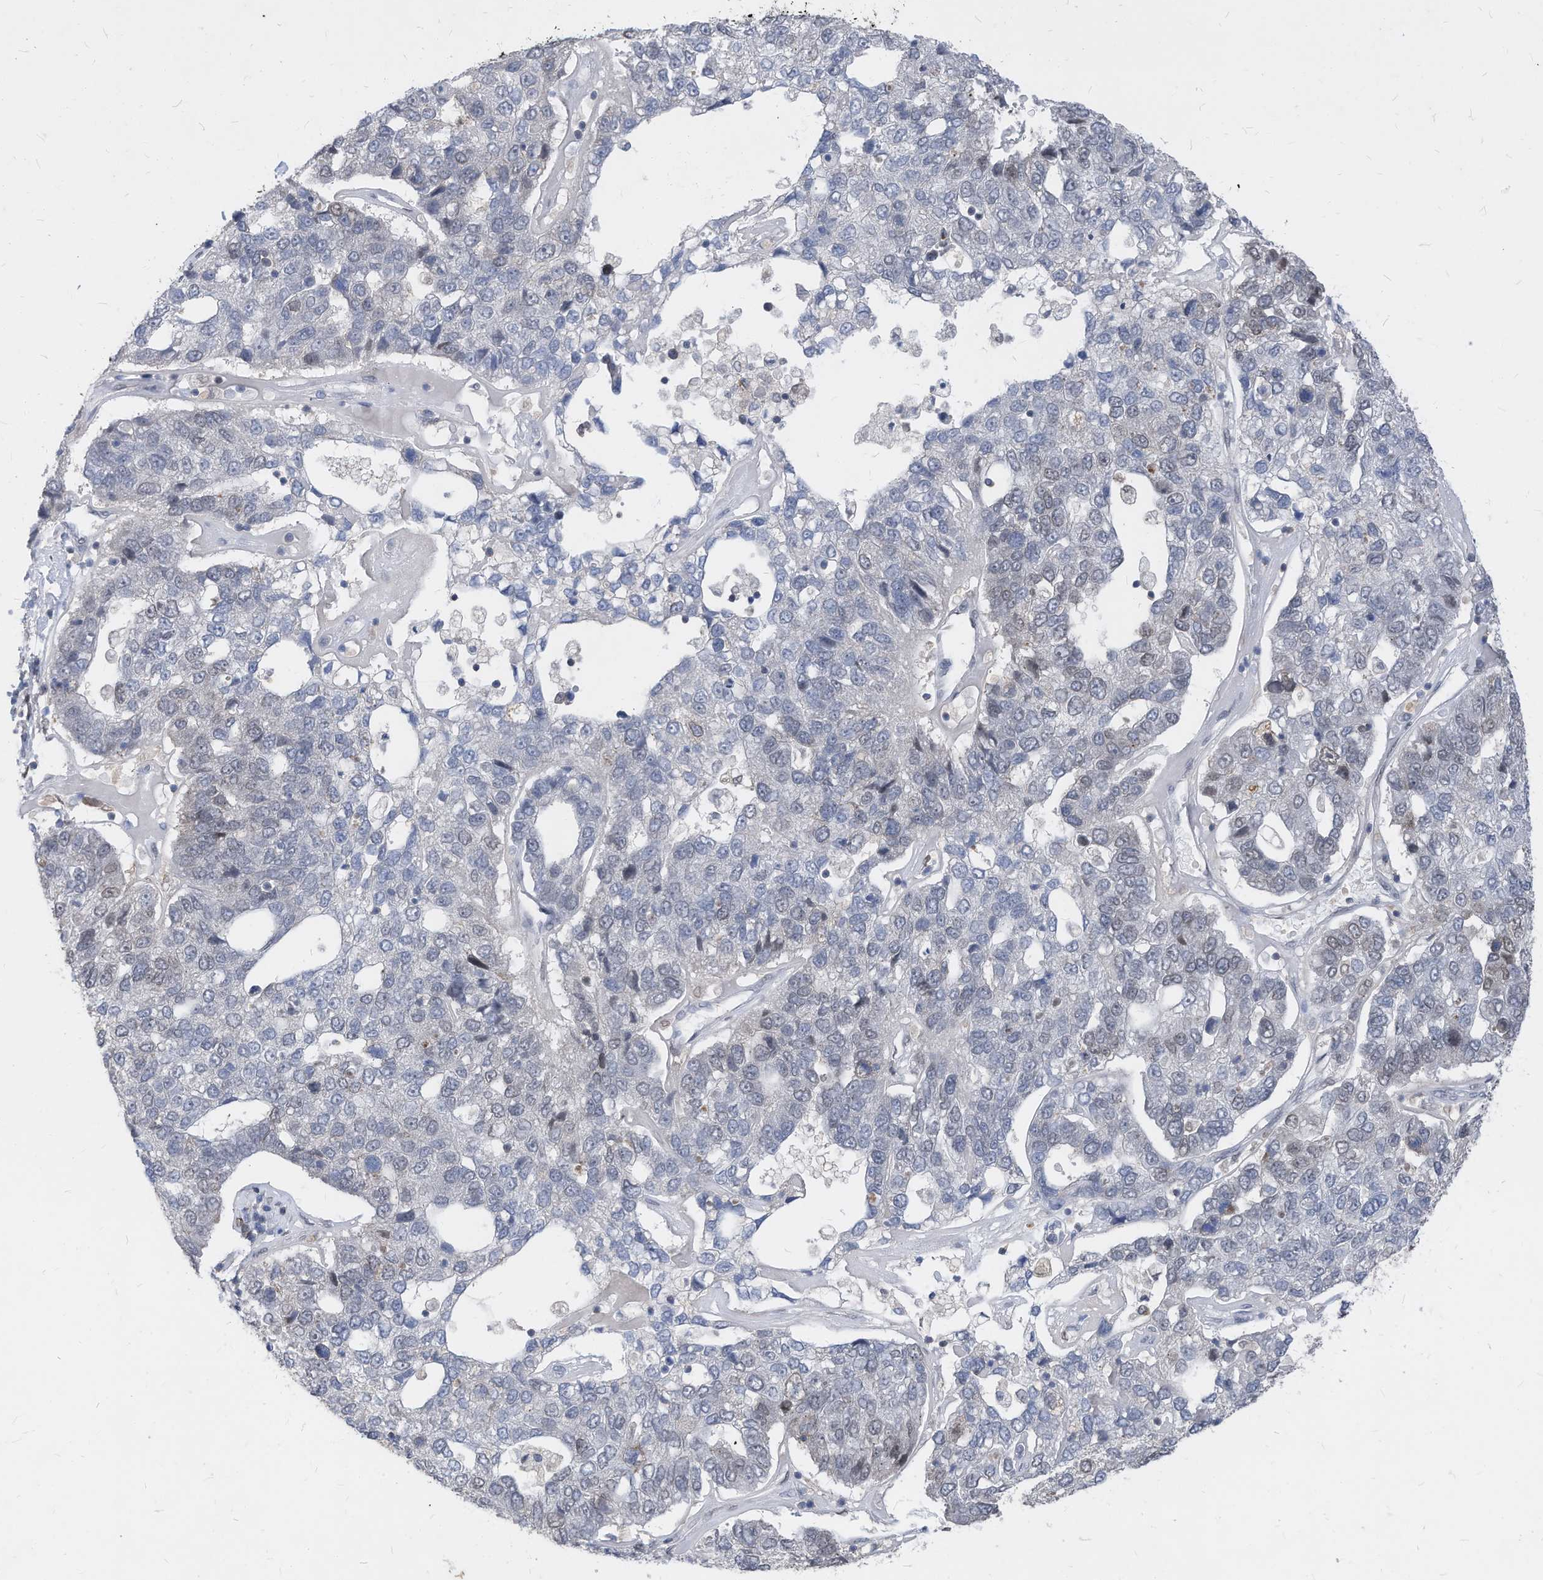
{"staining": {"intensity": "negative", "quantity": "none", "location": "none"}, "tissue": "pancreatic cancer", "cell_type": "Tumor cells", "image_type": "cancer", "snomed": [{"axis": "morphology", "description": "Adenocarcinoma, NOS"}, {"axis": "topography", "description": "Pancreas"}], "caption": "Immunohistochemistry (IHC) micrograph of neoplastic tissue: human adenocarcinoma (pancreatic) stained with DAB (3,3'-diaminobenzidine) shows no significant protein positivity in tumor cells.", "gene": "KPNB1", "patient": {"sex": "female", "age": 61}}